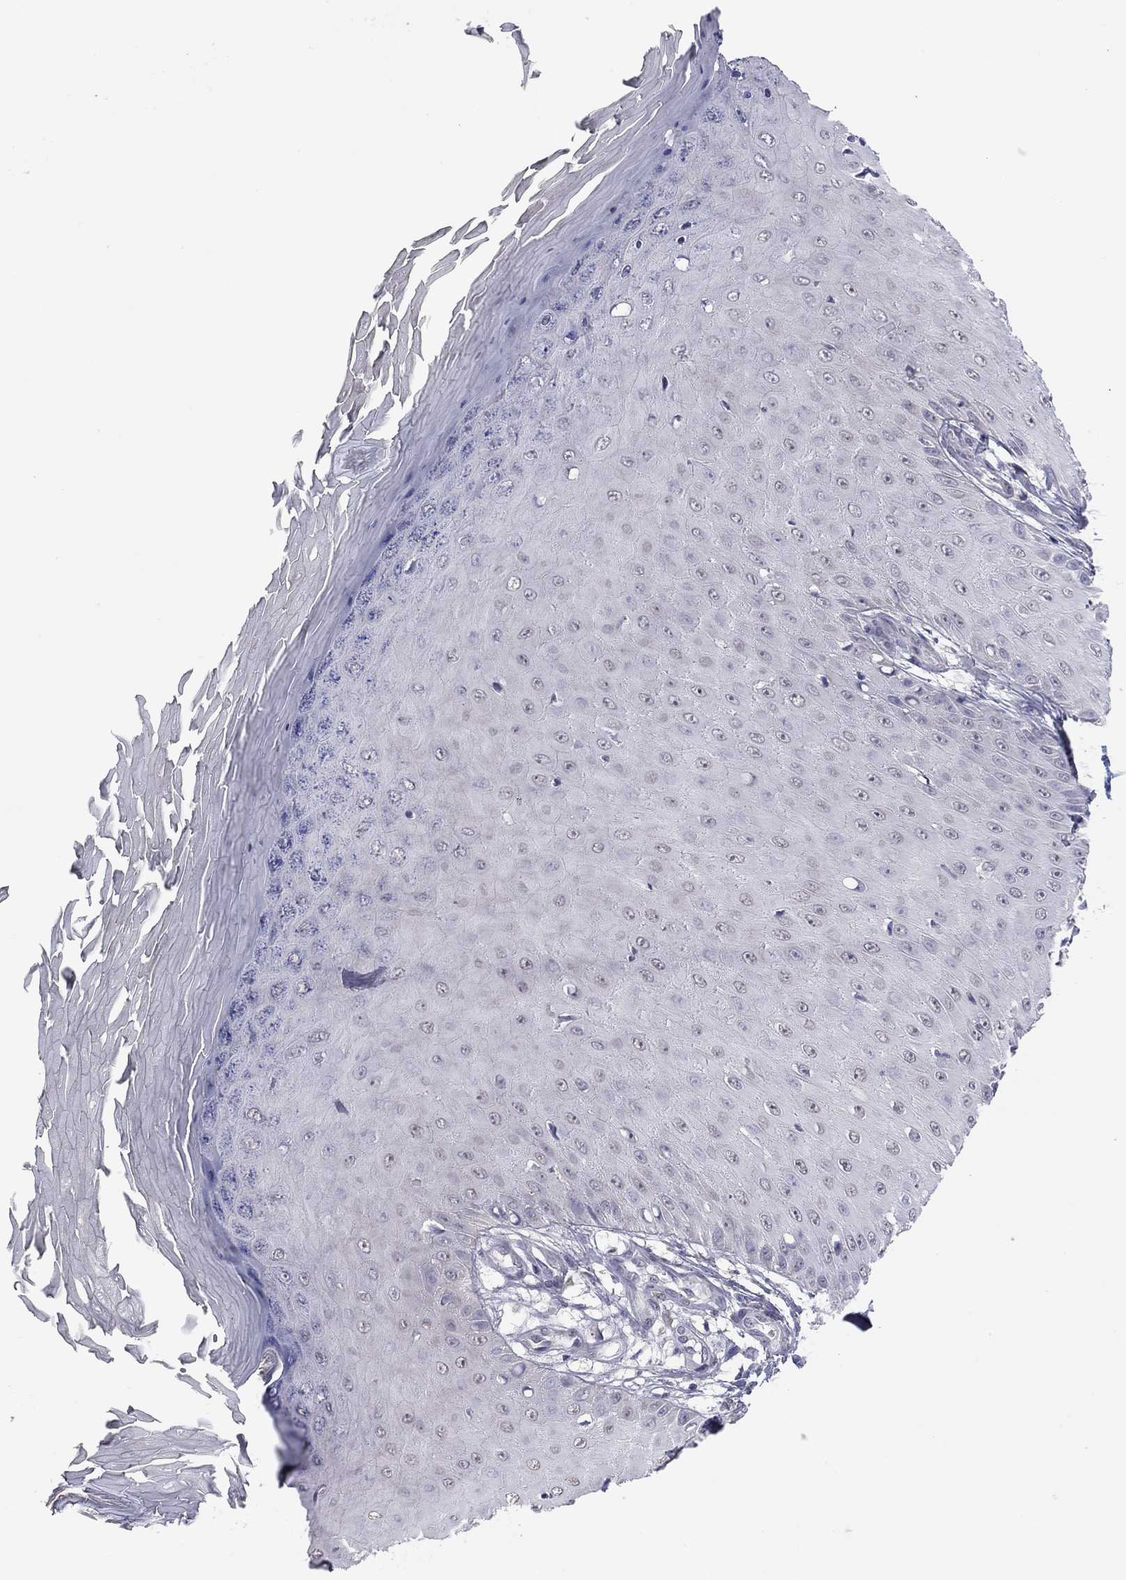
{"staining": {"intensity": "negative", "quantity": "none", "location": "none"}, "tissue": "skin cancer", "cell_type": "Tumor cells", "image_type": "cancer", "snomed": [{"axis": "morphology", "description": "Inflammation, NOS"}, {"axis": "morphology", "description": "Squamous cell carcinoma, NOS"}, {"axis": "topography", "description": "Skin"}], "caption": "Immunohistochemistry image of human squamous cell carcinoma (skin) stained for a protein (brown), which exhibits no expression in tumor cells.", "gene": "PRRT2", "patient": {"sex": "male", "age": 70}}